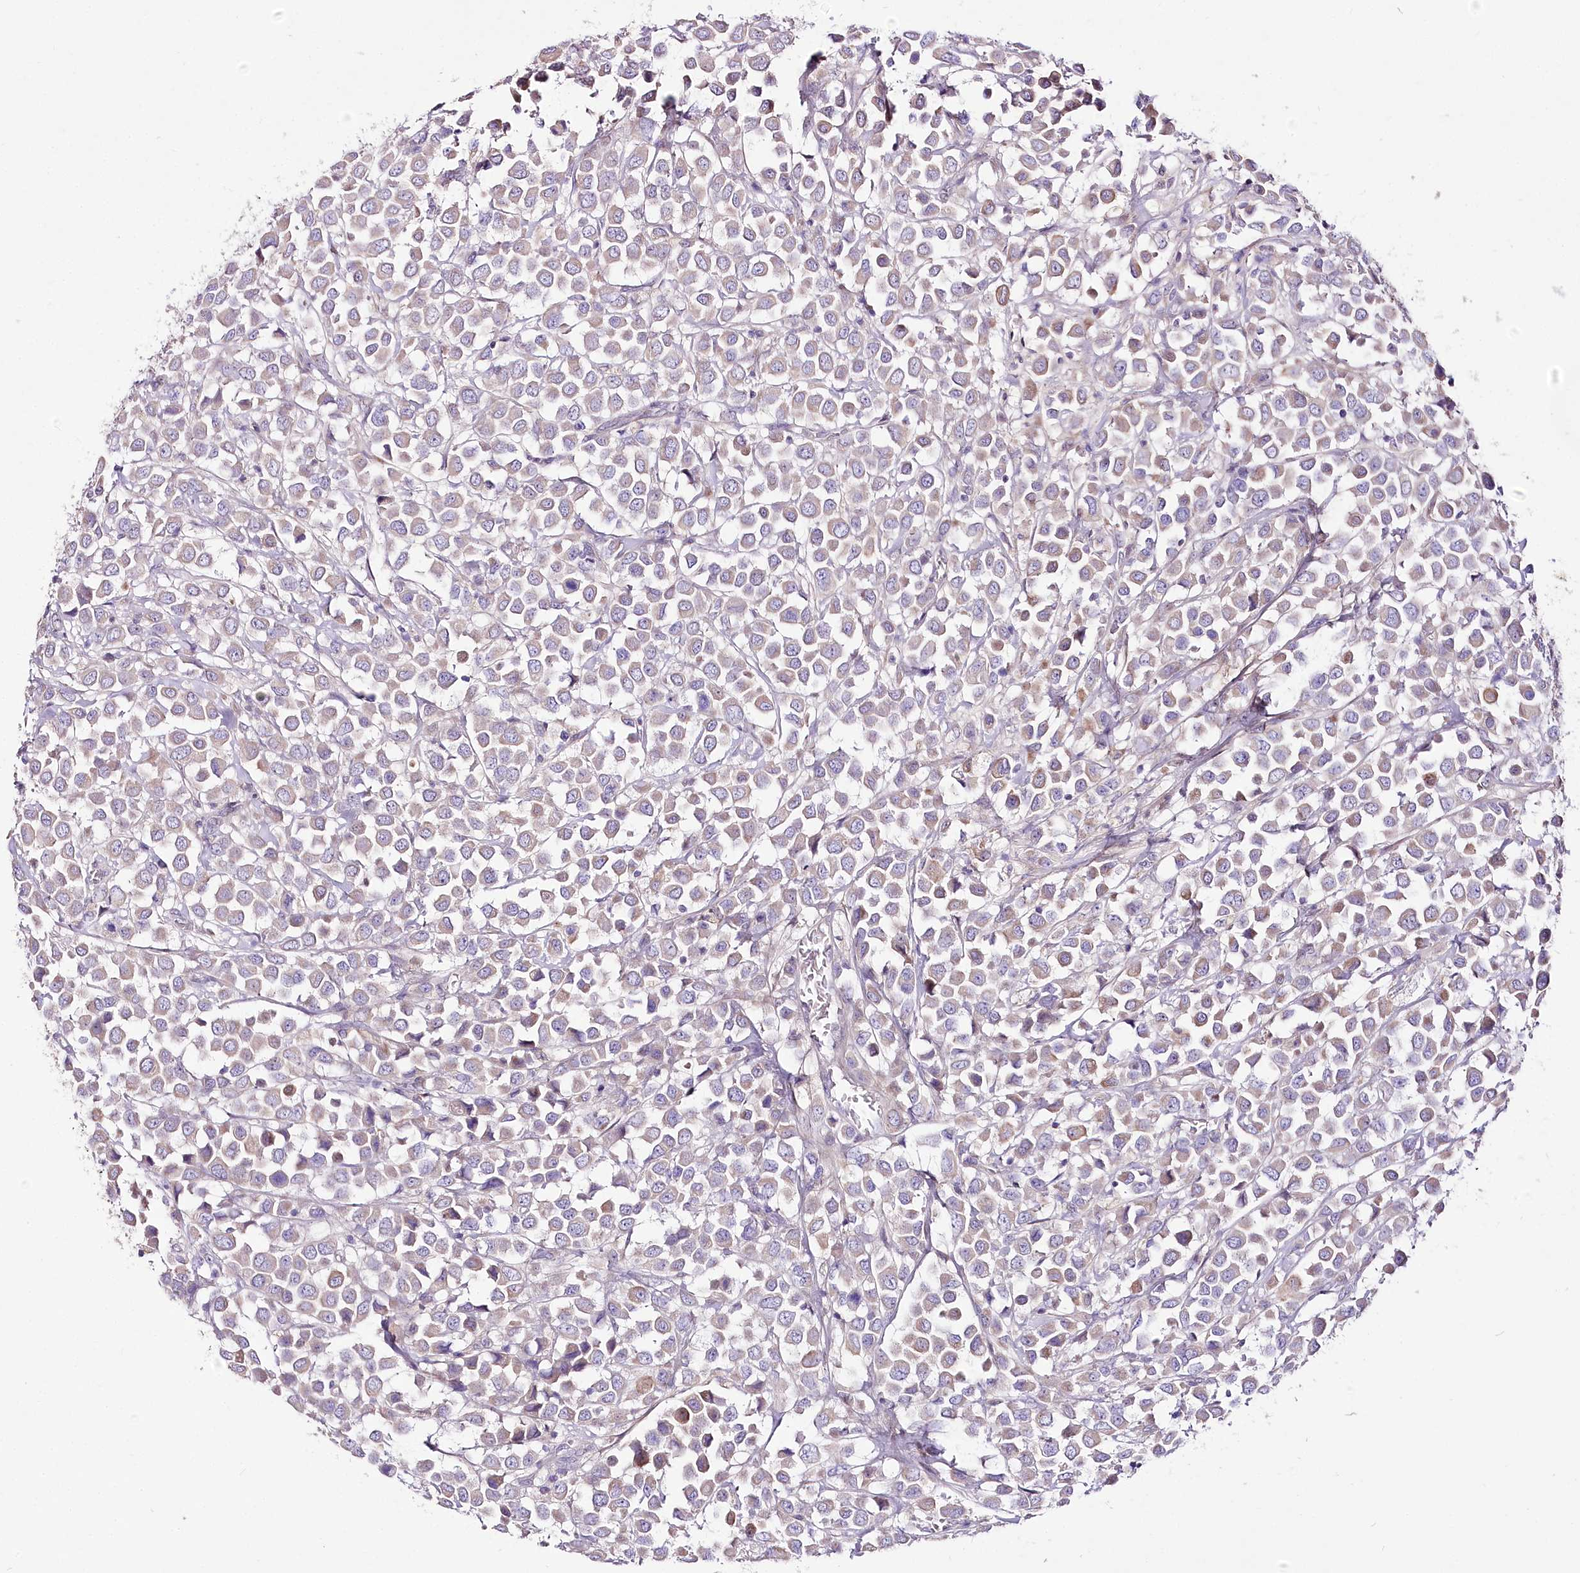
{"staining": {"intensity": "weak", "quantity": "25%-75%", "location": "cytoplasmic/membranous"}, "tissue": "breast cancer", "cell_type": "Tumor cells", "image_type": "cancer", "snomed": [{"axis": "morphology", "description": "Duct carcinoma"}, {"axis": "topography", "description": "Breast"}], "caption": "Immunohistochemical staining of human breast cancer (invasive ductal carcinoma) demonstrates low levels of weak cytoplasmic/membranous expression in about 25%-75% of tumor cells.", "gene": "LRRC14B", "patient": {"sex": "female", "age": 61}}